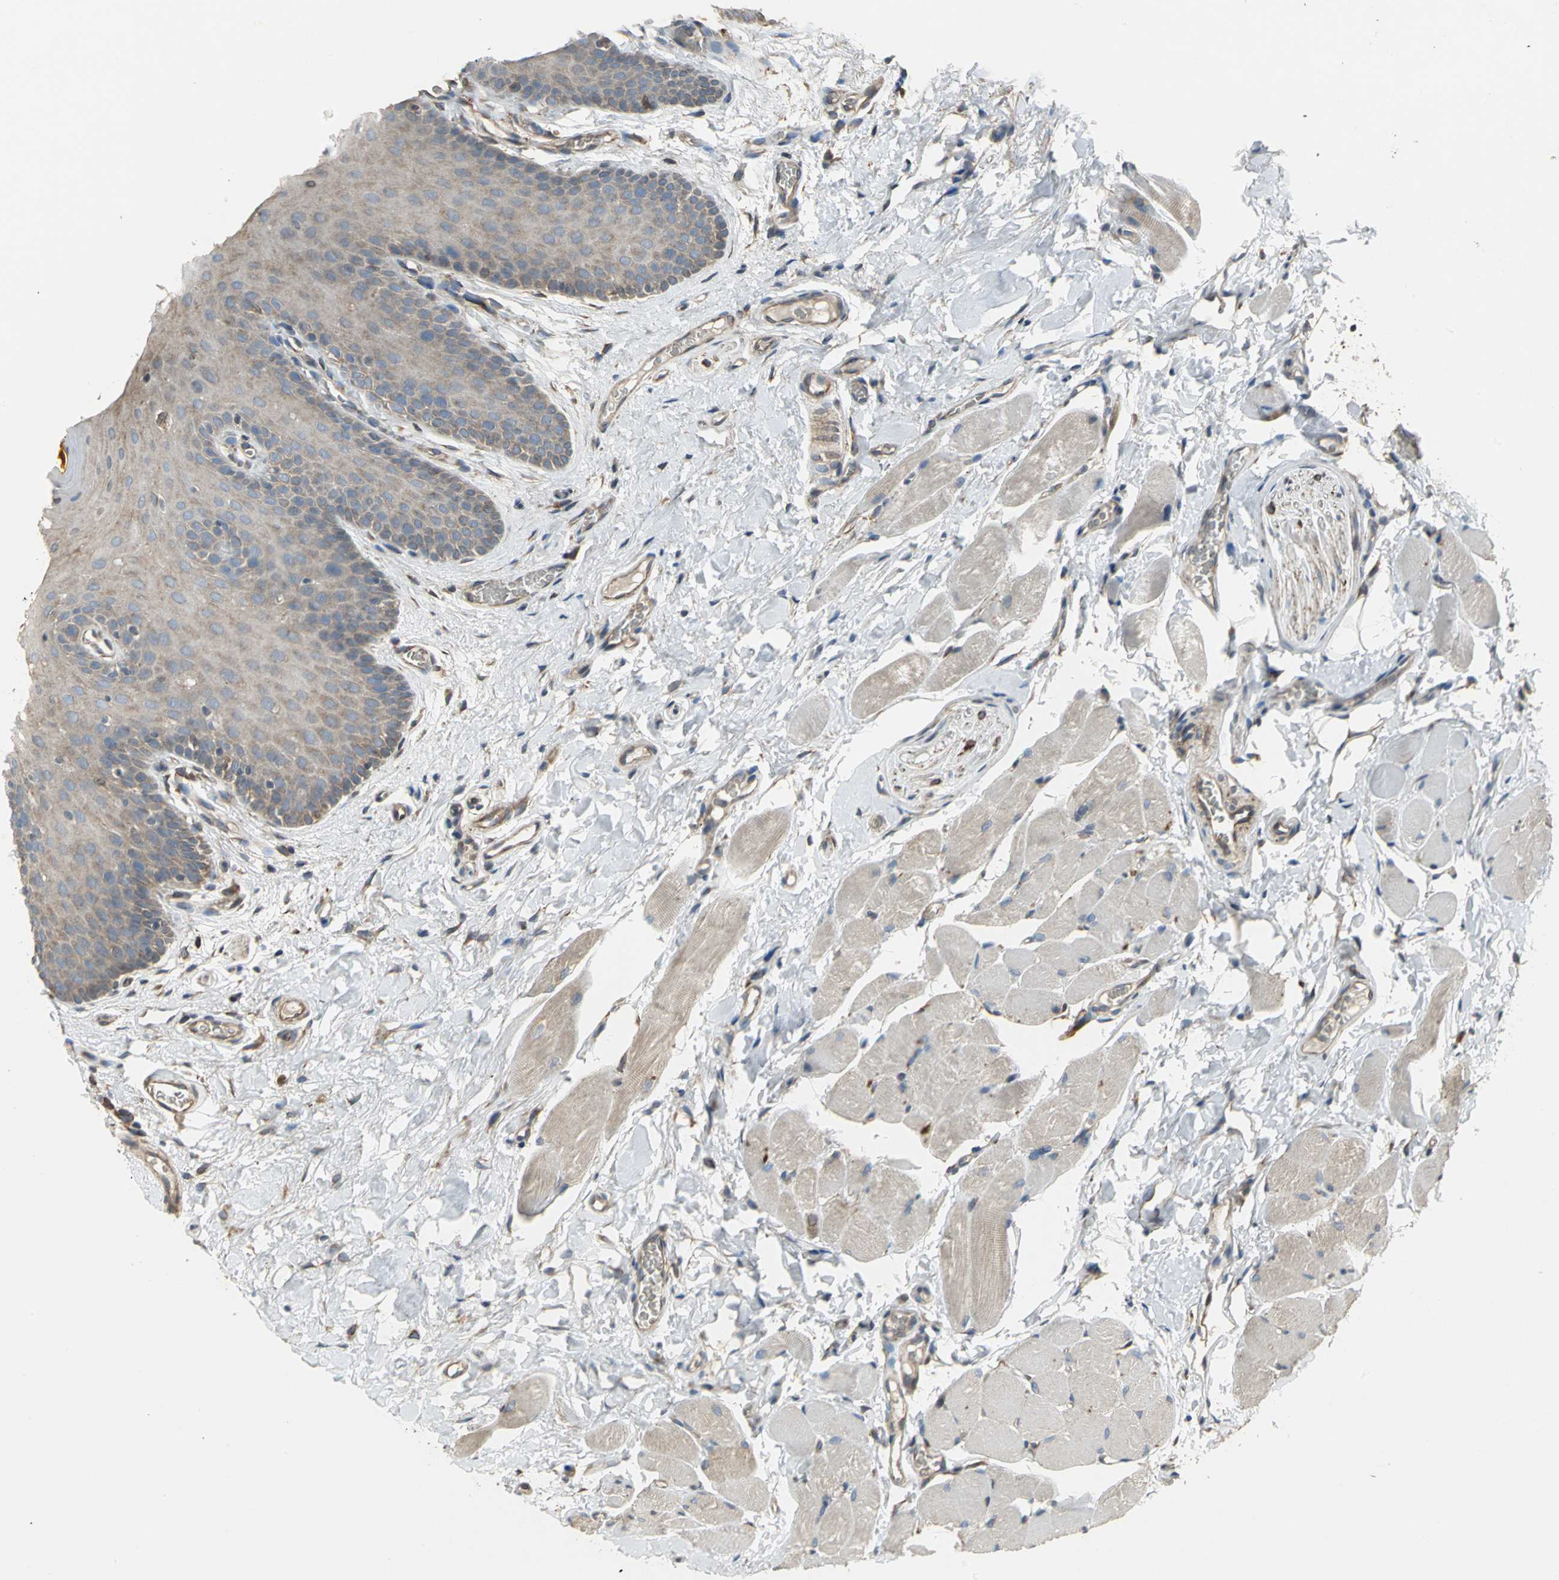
{"staining": {"intensity": "weak", "quantity": "25%-75%", "location": "cytoplasmic/membranous"}, "tissue": "oral mucosa", "cell_type": "Squamous epithelial cells", "image_type": "normal", "snomed": [{"axis": "morphology", "description": "Normal tissue, NOS"}, {"axis": "topography", "description": "Oral tissue"}], "caption": "Protein expression analysis of unremarkable oral mucosa exhibits weak cytoplasmic/membranous positivity in about 25%-75% of squamous epithelial cells.", "gene": "SYVN1", "patient": {"sex": "male", "age": 54}}